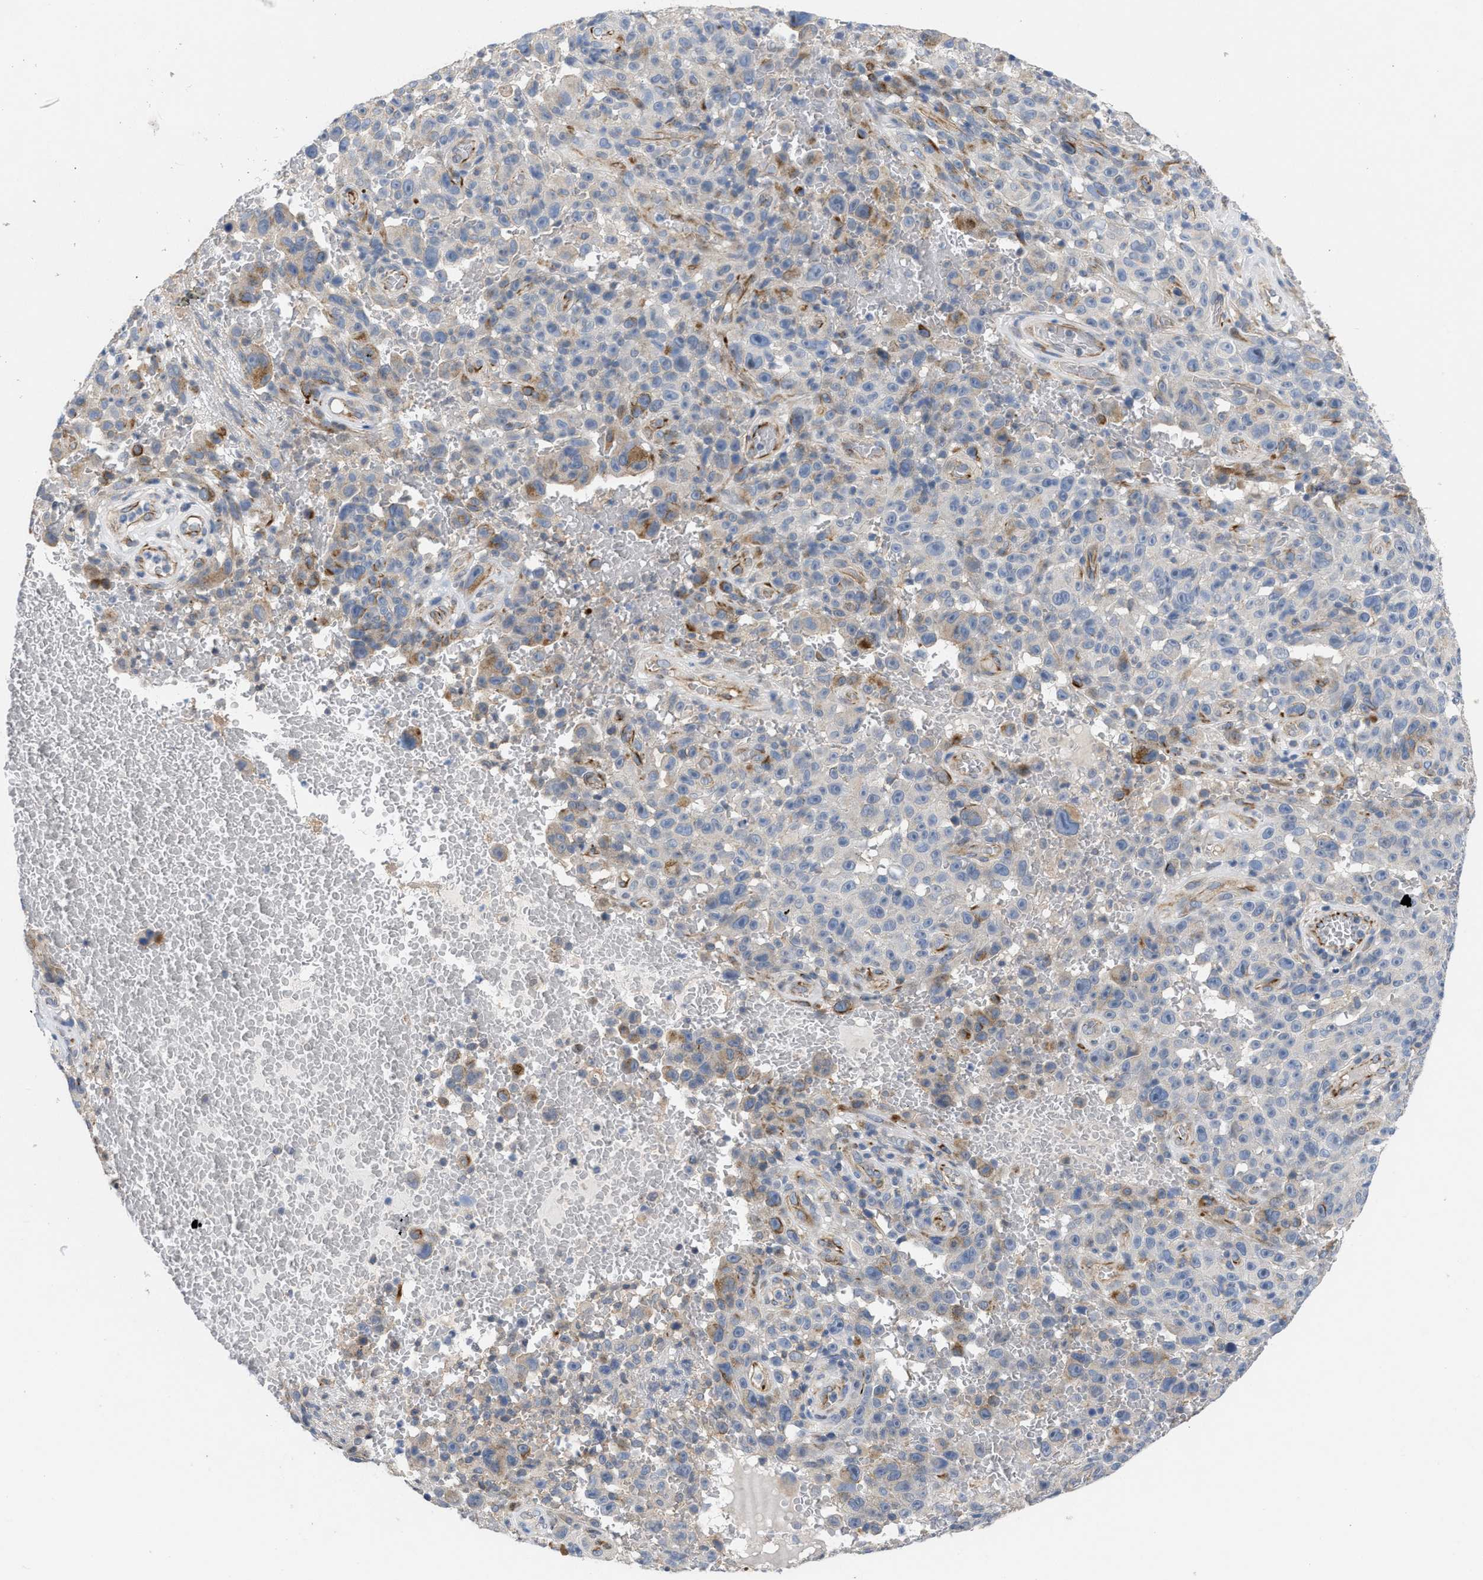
{"staining": {"intensity": "moderate", "quantity": "<25%", "location": "cytoplasmic/membranous"}, "tissue": "melanoma", "cell_type": "Tumor cells", "image_type": "cancer", "snomed": [{"axis": "morphology", "description": "Malignant melanoma, NOS"}, {"axis": "topography", "description": "Skin"}], "caption": "Melanoma was stained to show a protein in brown. There is low levels of moderate cytoplasmic/membranous expression in approximately <25% of tumor cells.", "gene": "TMEM131", "patient": {"sex": "female", "age": 82}}